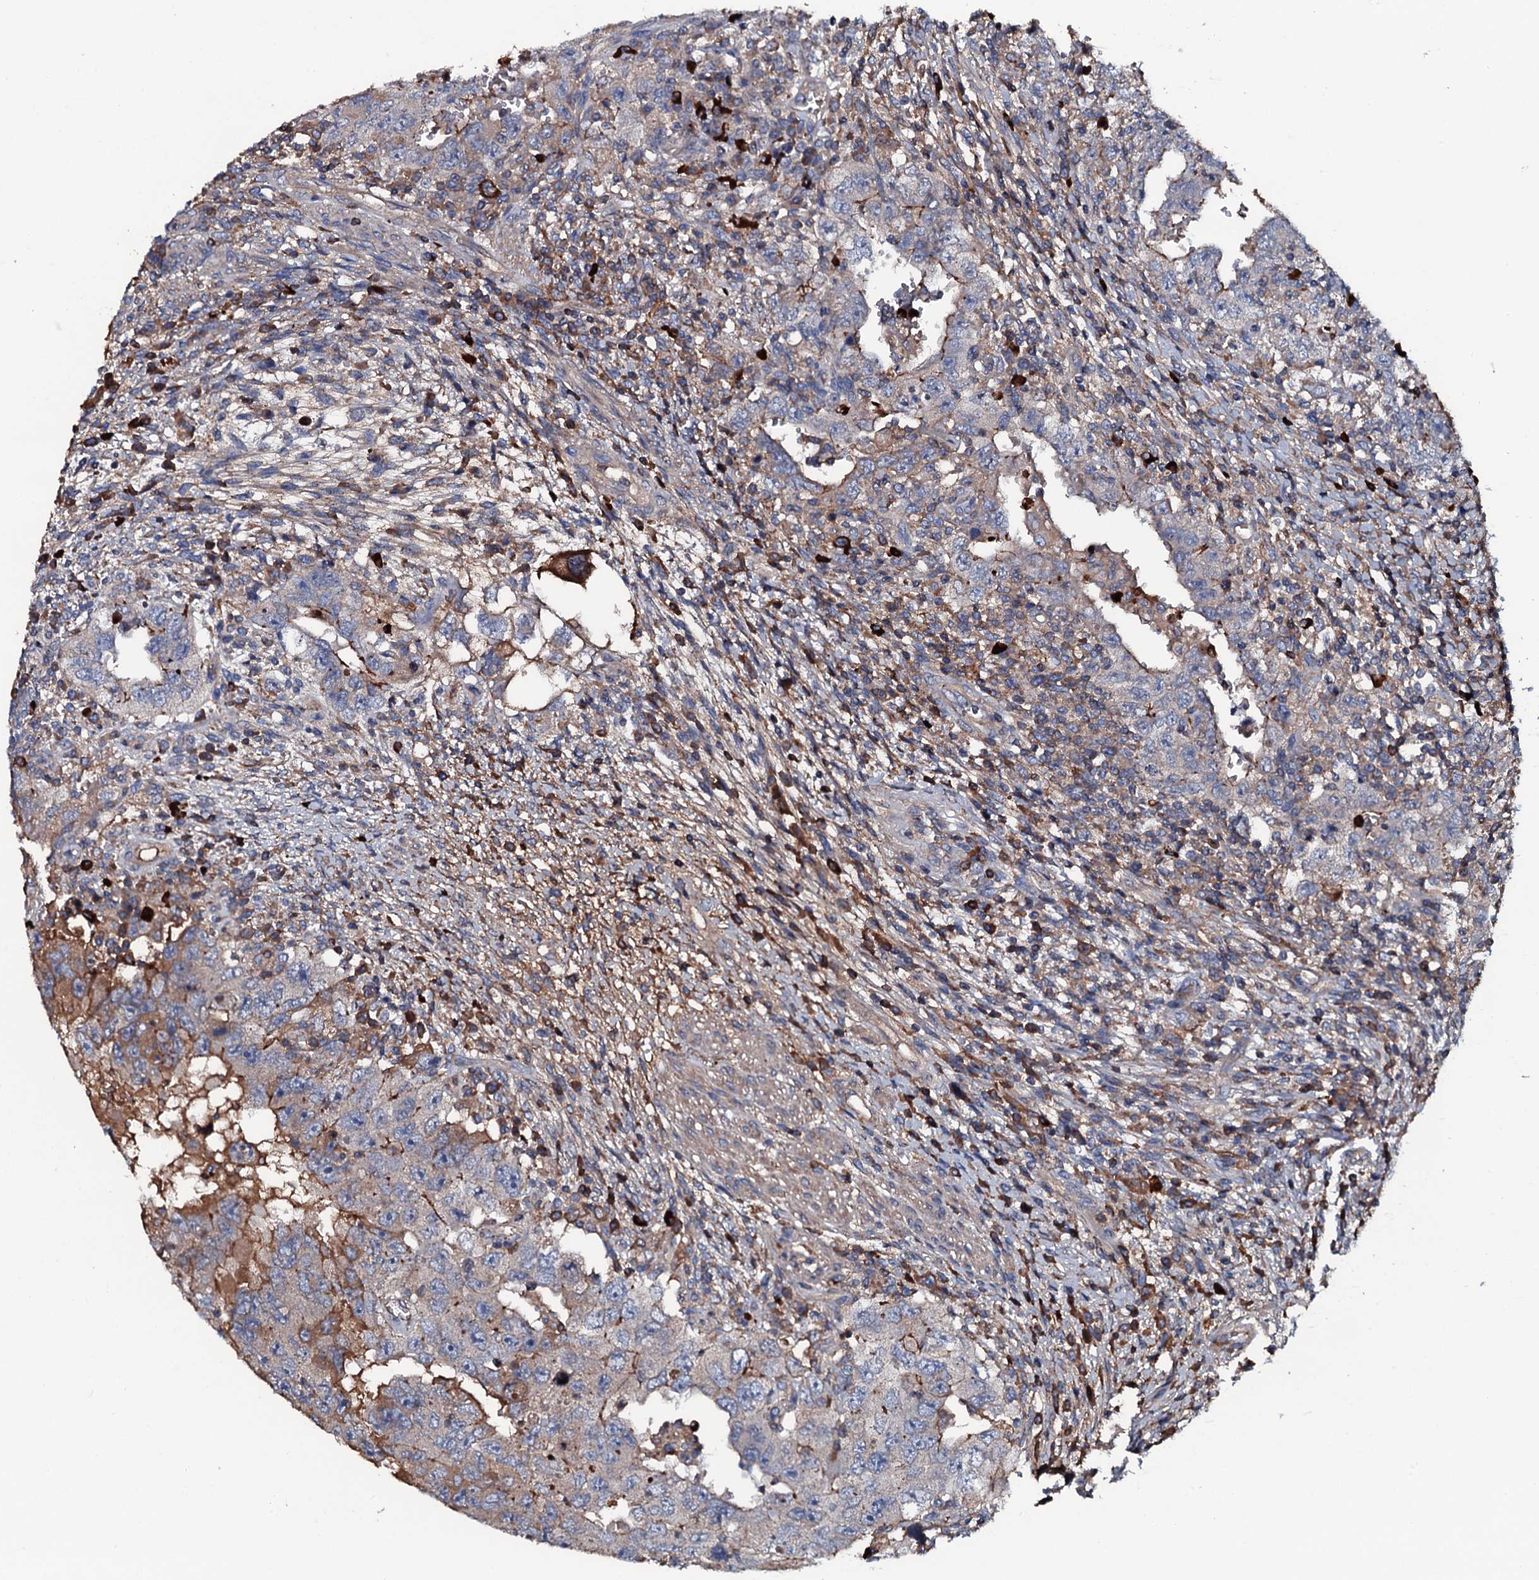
{"staining": {"intensity": "strong", "quantity": "<25%", "location": "cytoplasmic/membranous"}, "tissue": "testis cancer", "cell_type": "Tumor cells", "image_type": "cancer", "snomed": [{"axis": "morphology", "description": "Carcinoma, Embryonal, NOS"}, {"axis": "topography", "description": "Testis"}], "caption": "Protein staining displays strong cytoplasmic/membranous positivity in approximately <25% of tumor cells in testis cancer. (Brightfield microscopy of DAB IHC at high magnification).", "gene": "NEK1", "patient": {"sex": "male", "age": 26}}